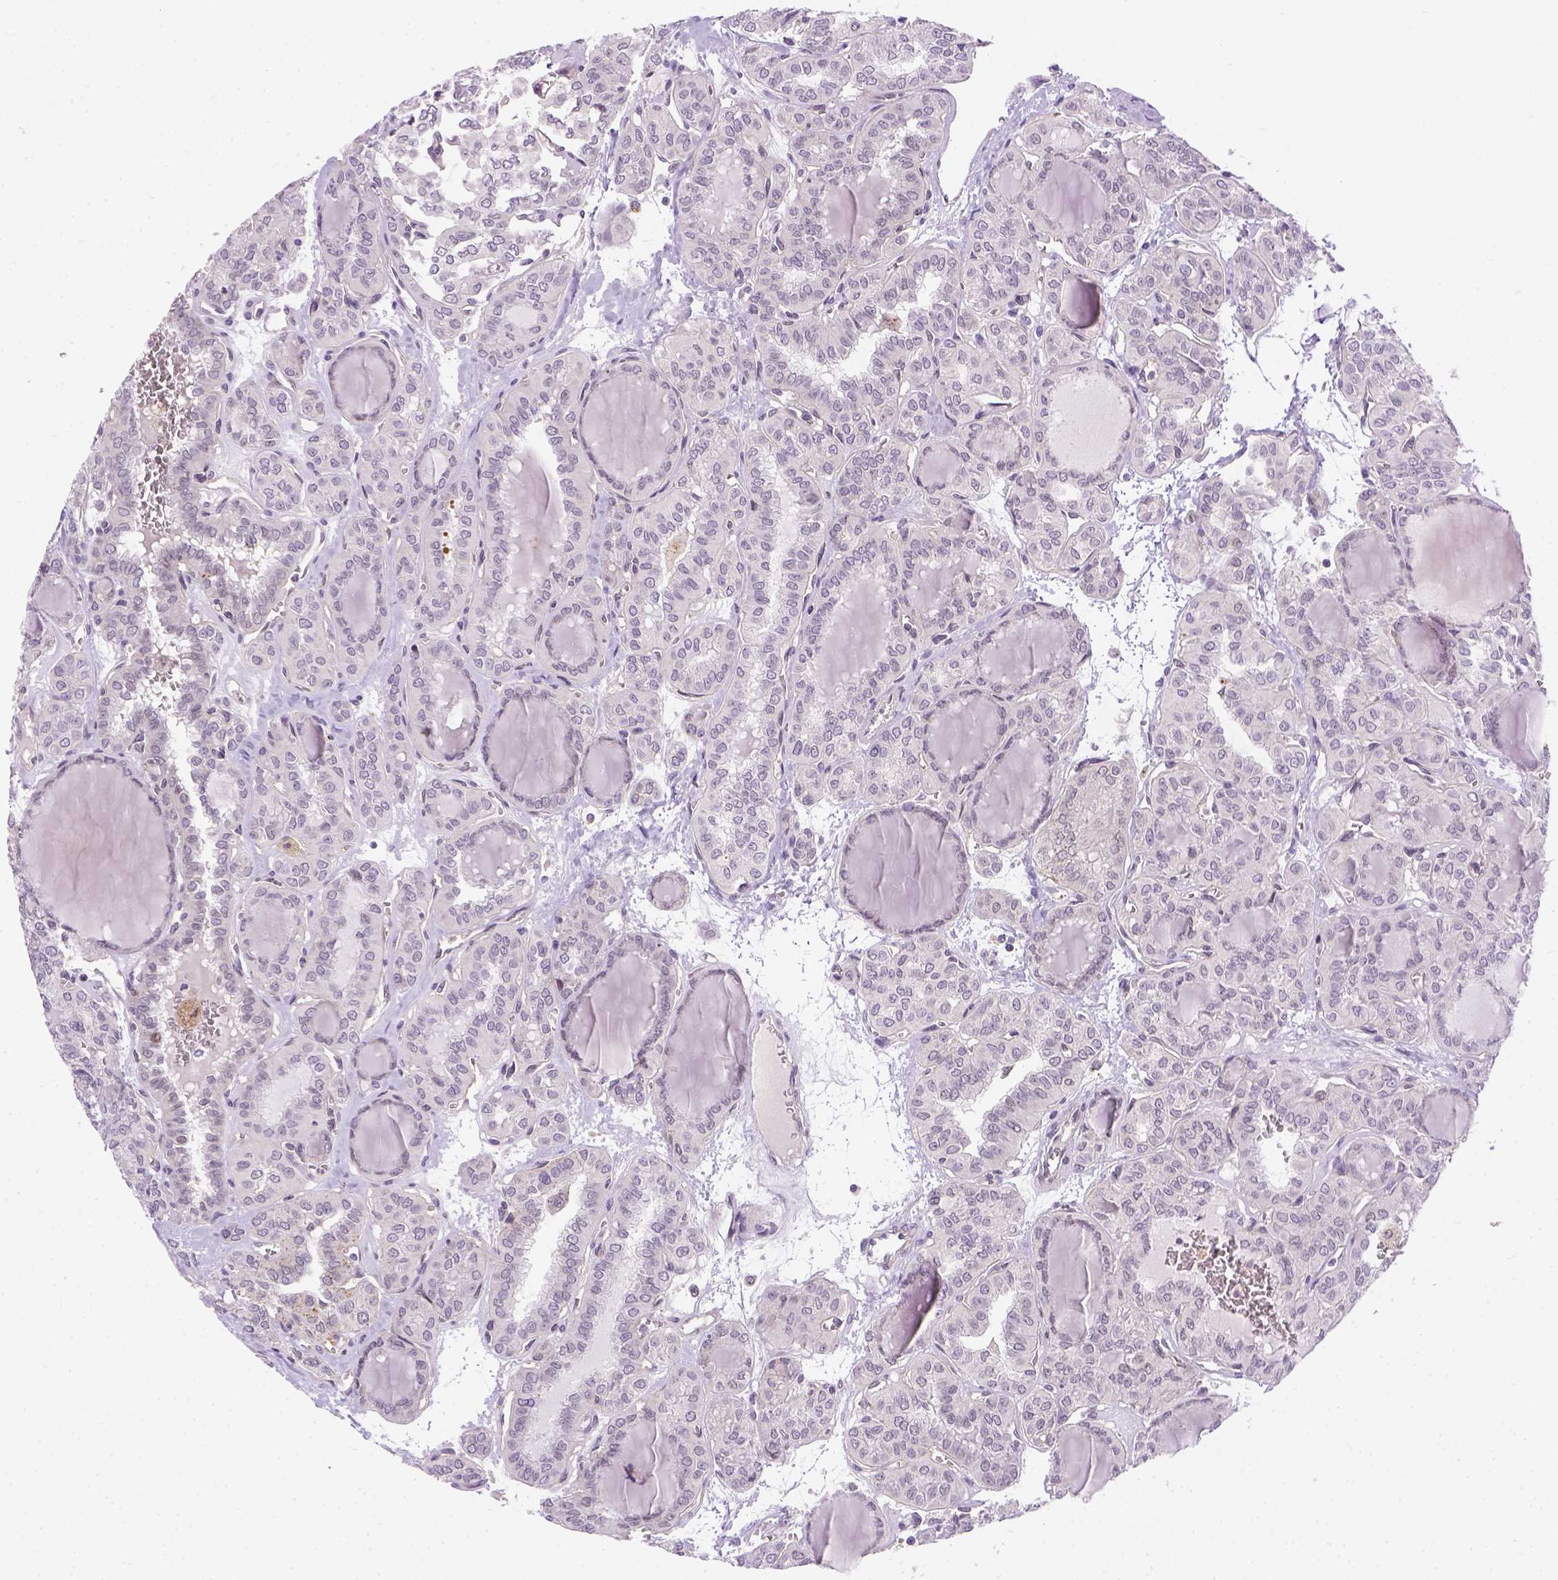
{"staining": {"intensity": "negative", "quantity": "none", "location": "none"}, "tissue": "thyroid cancer", "cell_type": "Tumor cells", "image_type": "cancer", "snomed": [{"axis": "morphology", "description": "Papillary adenocarcinoma, NOS"}, {"axis": "topography", "description": "Thyroid gland"}], "caption": "Tumor cells are negative for protein expression in human thyroid papillary adenocarcinoma.", "gene": "KAZN", "patient": {"sex": "female", "age": 41}}